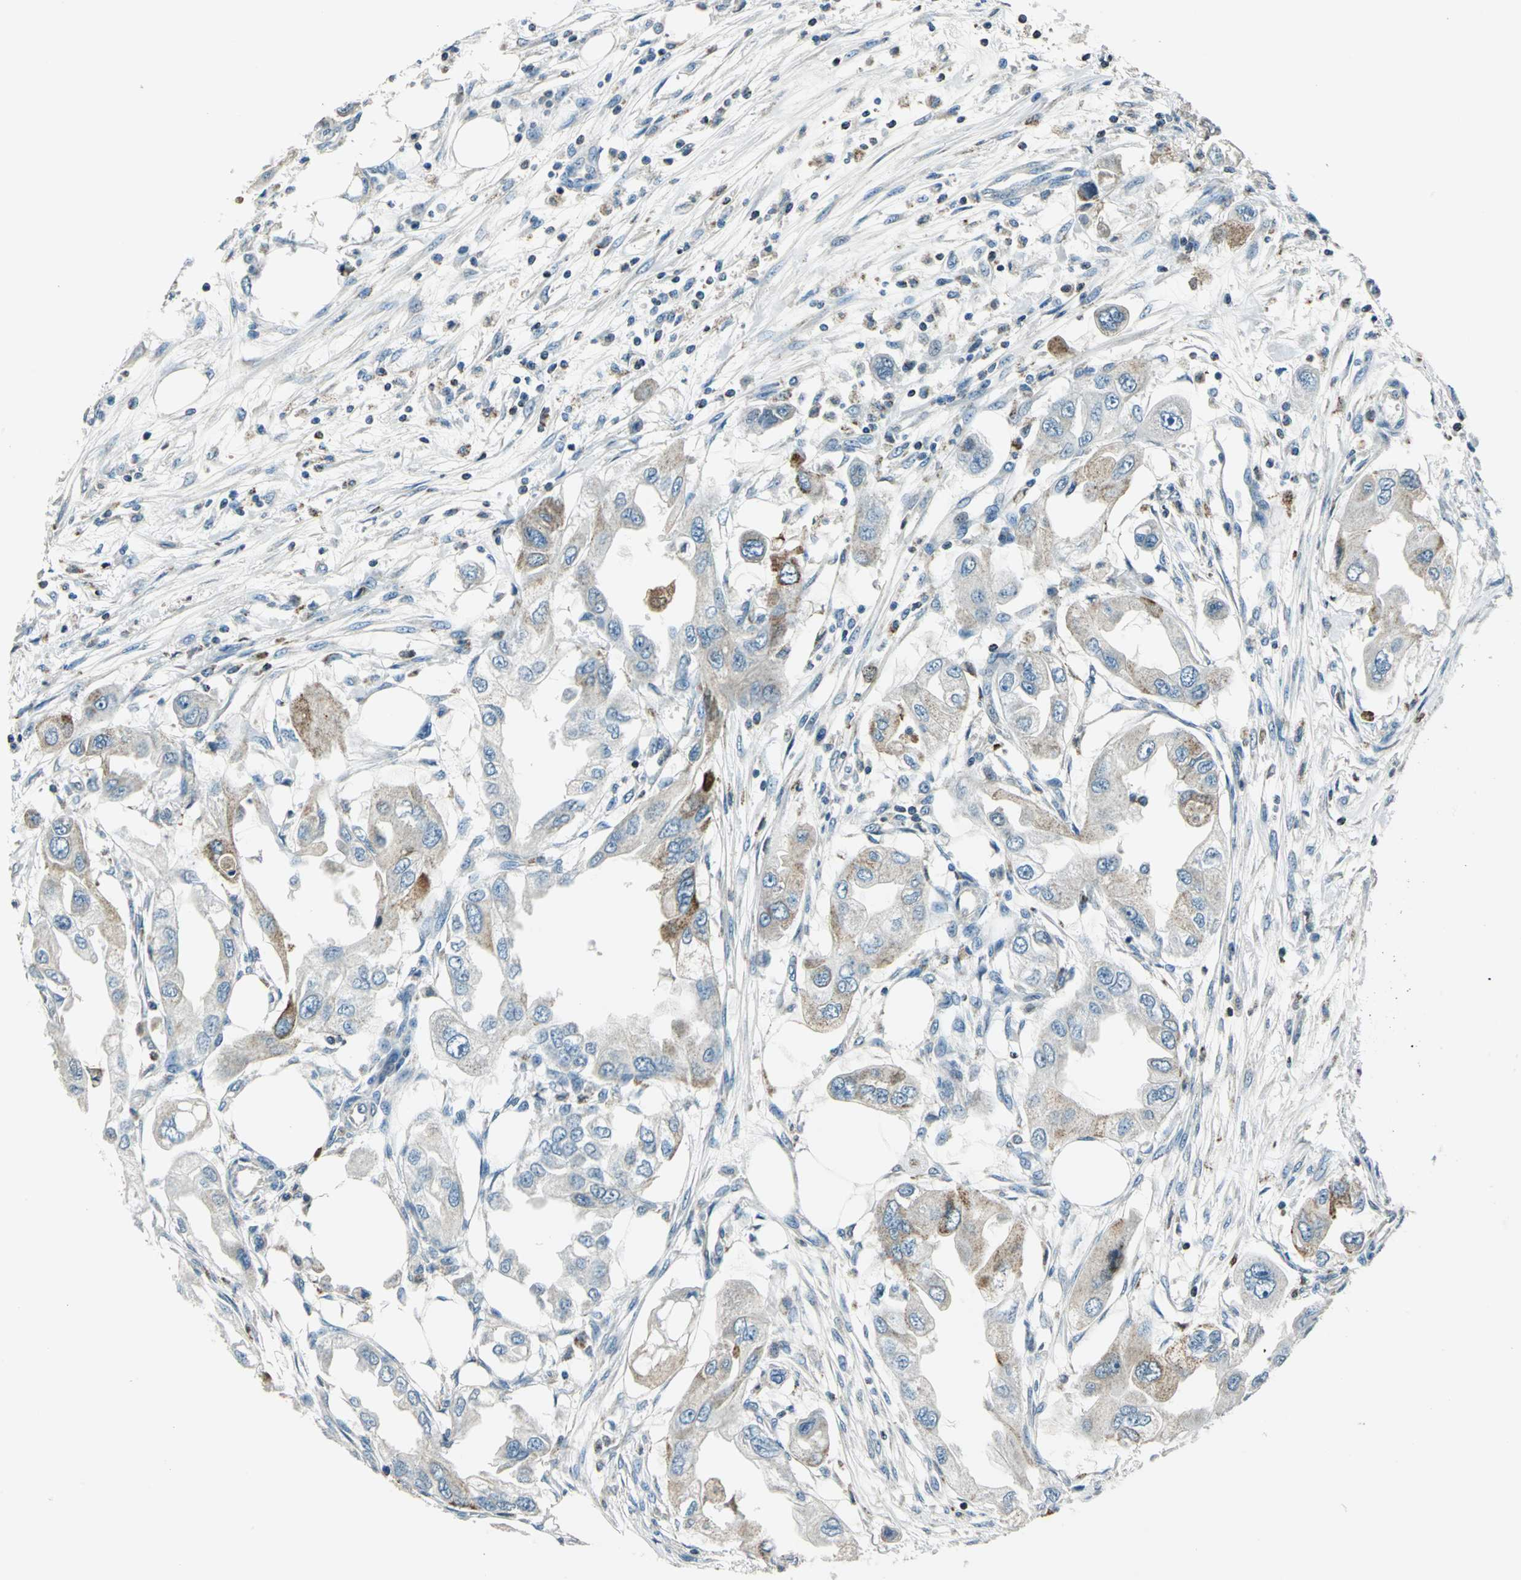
{"staining": {"intensity": "weak", "quantity": "25%-75%", "location": "cytoplasmic/membranous"}, "tissue": "endometrial cancer", "cell_type": "Tumor cells", "image_type": "cancer", "snomed": [{"axis": "morphology", "description": "Adenocarcinoma, NOS"}, {"axis": "topography", "description": "Endometrium"}], "caption": "Immunohistochemistry photomicrograph of neoplastic tissue: endometrial cancer stained using IHC reveals low levels of weak protein expression localized specifically in the cytoplasmic/membranous of tumor cells, appearing as a cytoplasmic/membranous brown color.", "gene": "NUDT2", "patient": {"sex": "female", "age": 67}}